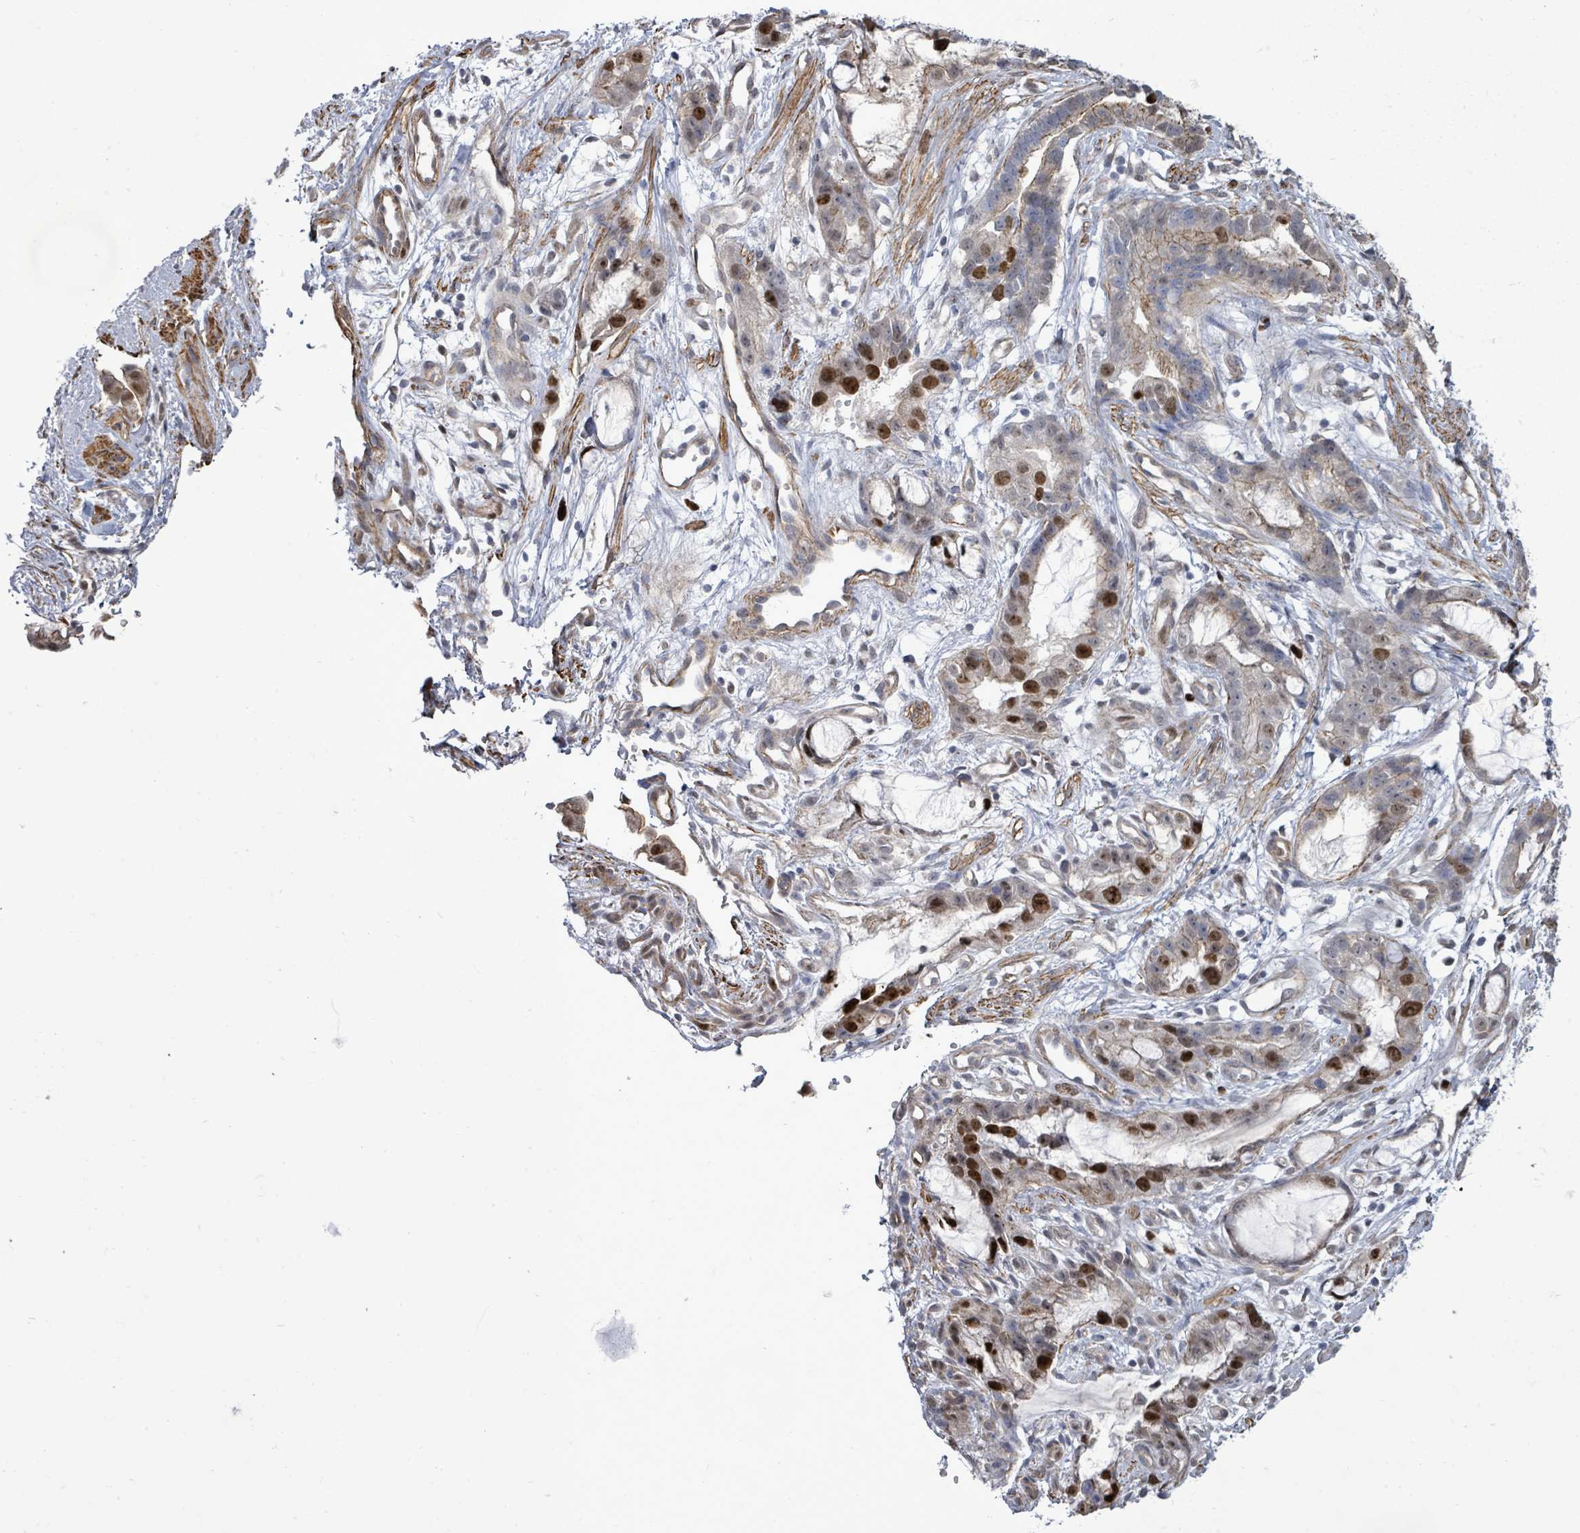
{"staining": {"intensity": "strong", "quantity": "25%-75%", "location": "nuclear"}, "tissue": "stomach cancer", "cell_type": "Tumor cells", "image_type": "cancer", "snomed": [{"axis": "morphology", "description": "Adenocarcinoma, NOS"}, {"axis": "topography", "description": "Stomach"}], "caption": "Strong nuclear protein expression is appreciated in about 25%-75% of tumor cells in stomach cancer.", "gene": "PAPSS1", "patient": {"sex": "male", "age": 55}}